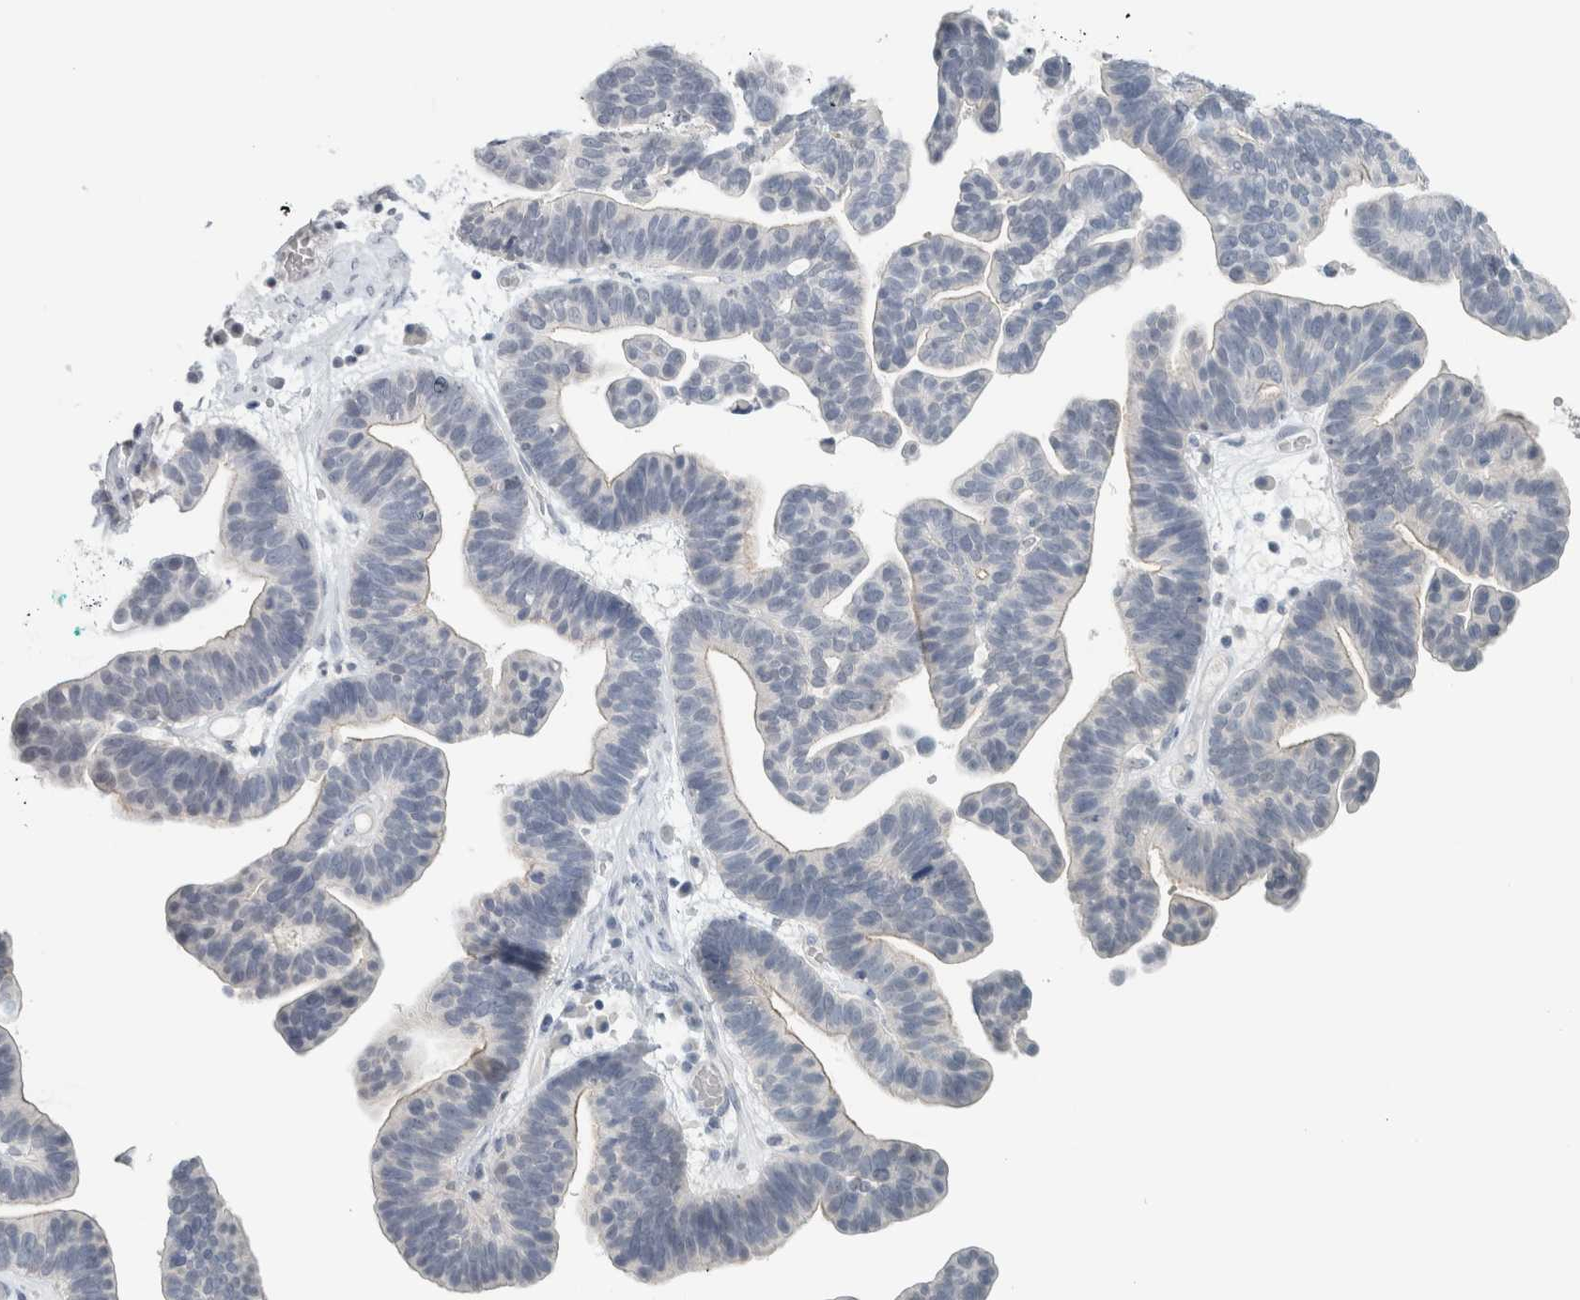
{"staining": {"intensity": "weak", "quantity": "<25%", "location": "cytoplasmic/membranous"}, "tissue": "ovarian cancer", "cell_type": "Tumor cells", "image_type": "cancer", "snomed": [{"axis": "morphology", "description": "Cystadenocarcinoma, serous, NOS"}, {"axis": "topography", "description": "Ovary"}], "caption": "DAB (3,3'-diaminobenzidine) immunohistochemical staining of ovarian cancer exhibits no significant staining in tumor cells.", "gene": "TRIT1", "patient": {"sex": "female", "age": 56}}